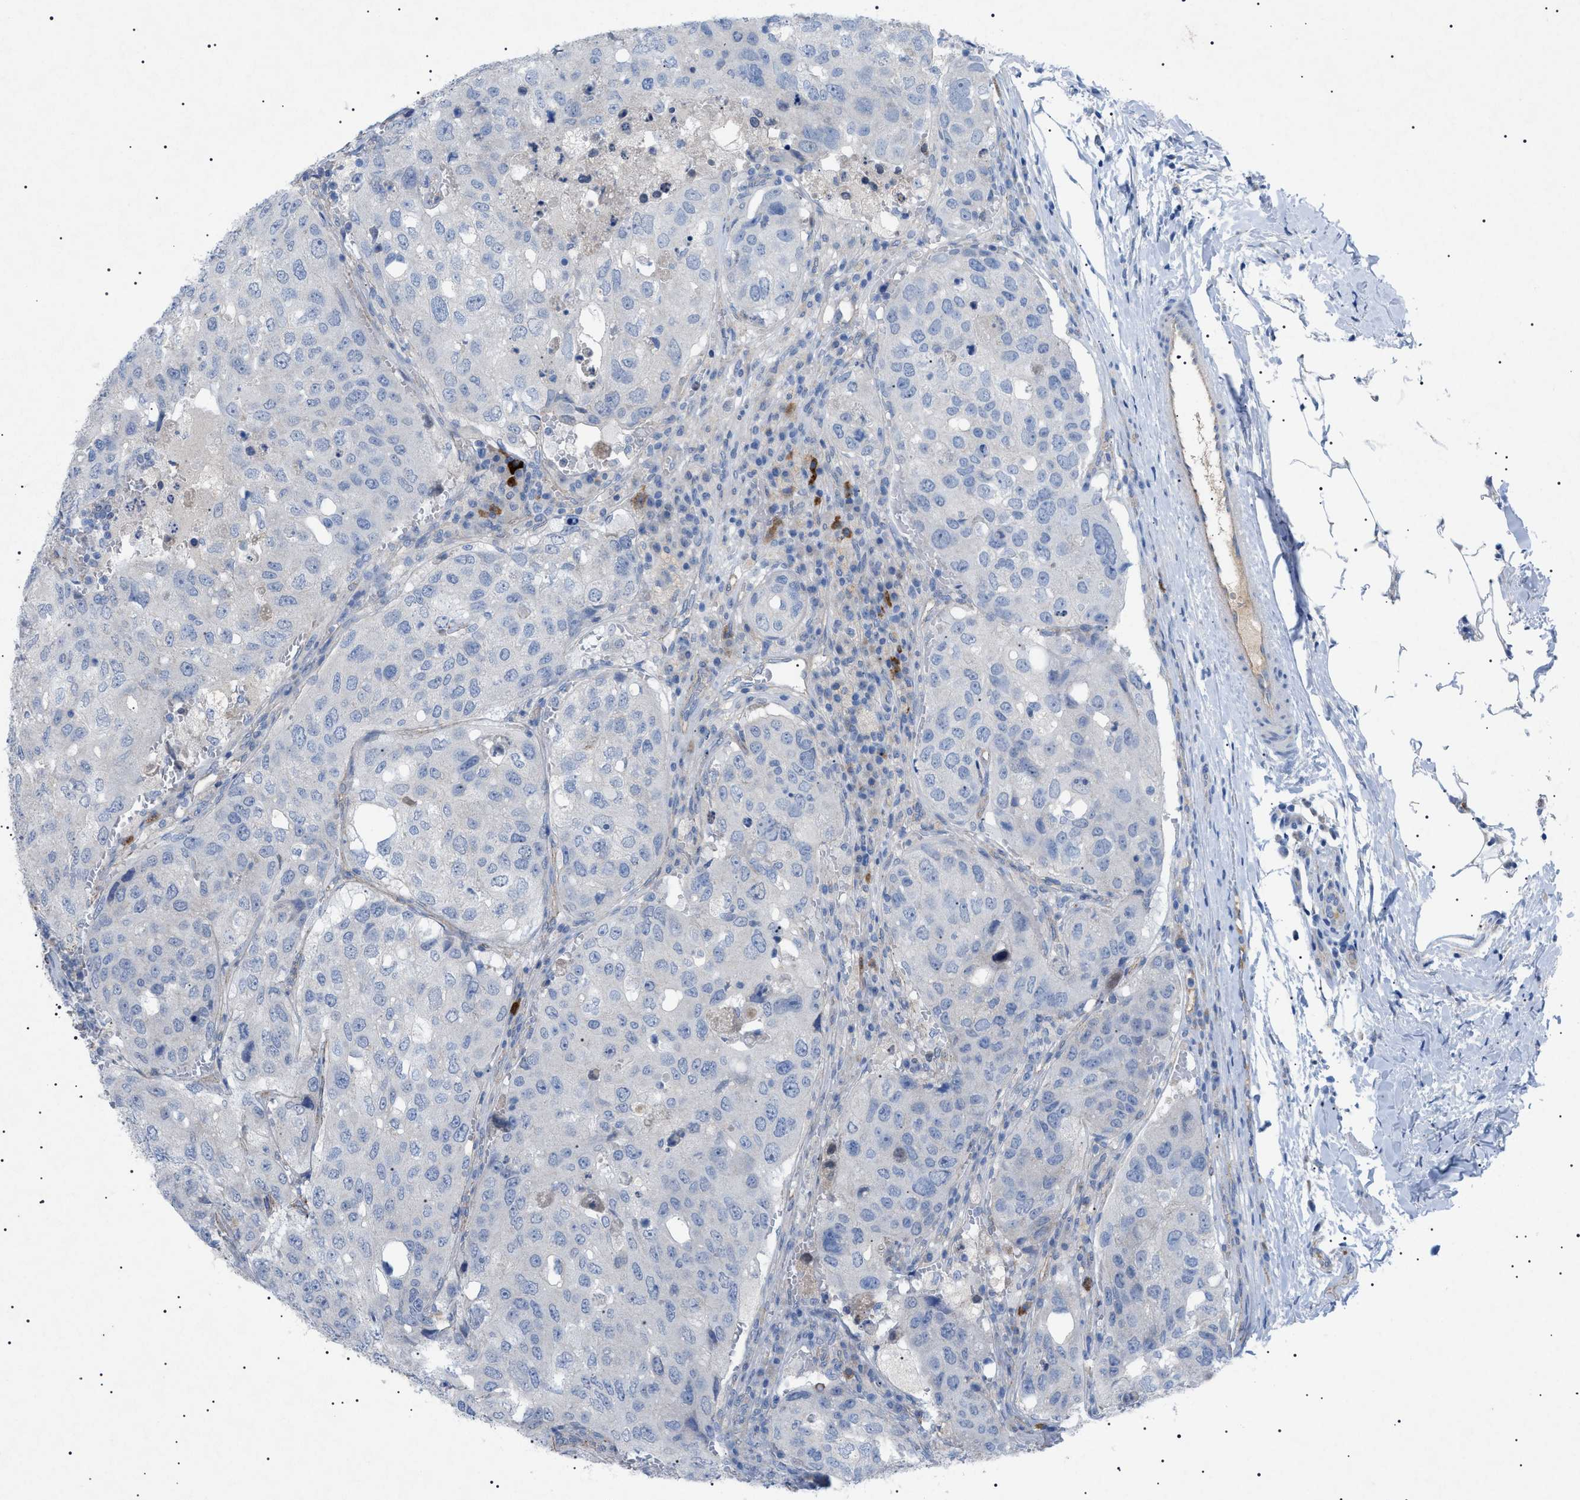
{"staining": {"intensity": "negative", "quantity": "none", "location": "none"}, "tissue": "urothelial cancer", "cell_type": "Tumor cells", "image_type": "cancer", "snomed": [{"axis": "morphology", "description": "Urothelial carcinoma, High grade"}, {"axis": "topography", "description": "Lymph node"}, {"axis": "topography", "description": "Urinary bladder"}], "caption": "Histopathology image shows no protein staining in tumor cells of urothelial cancer tissue.", "gene": "ADAMTS1", "patient": {"sex": "male", "age": 51}}